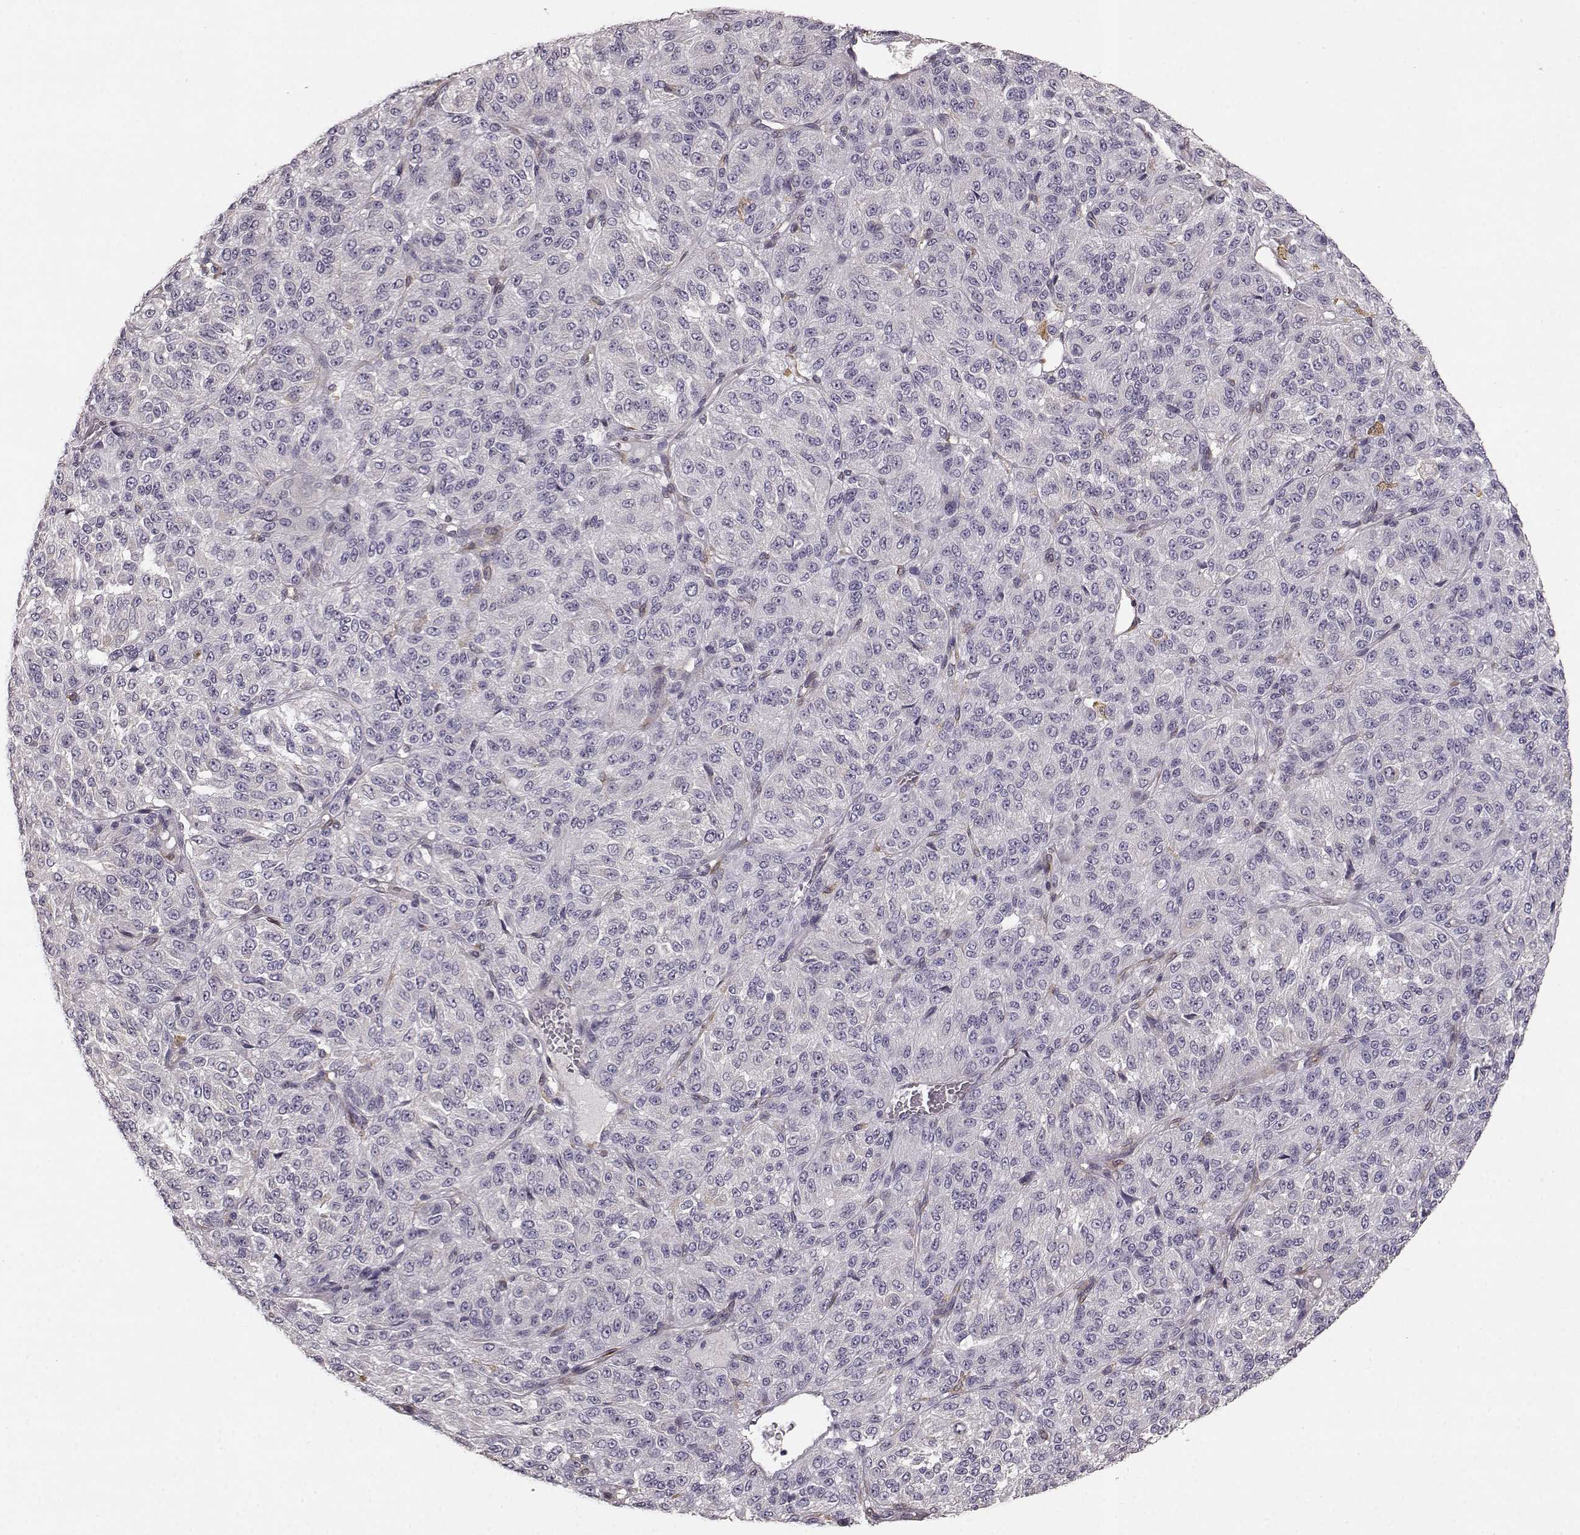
{"staining": {"intensity": "negative", "quantity": "none", "location": "none"}, "tissue": "melanoma", "cell_type": "Tumor cells", "image_type": "cancer", "snomed": [{"axis": "morphology", "description": "Malignant melanoma, Metastatic site"}, {"axis": "topography", "description": "Brain"}], "caption": "Image shows no protein staining in tumor cells of melanoma tissue.", "gene": "GHR", "patient": {"sex": "female", "age": 56}}